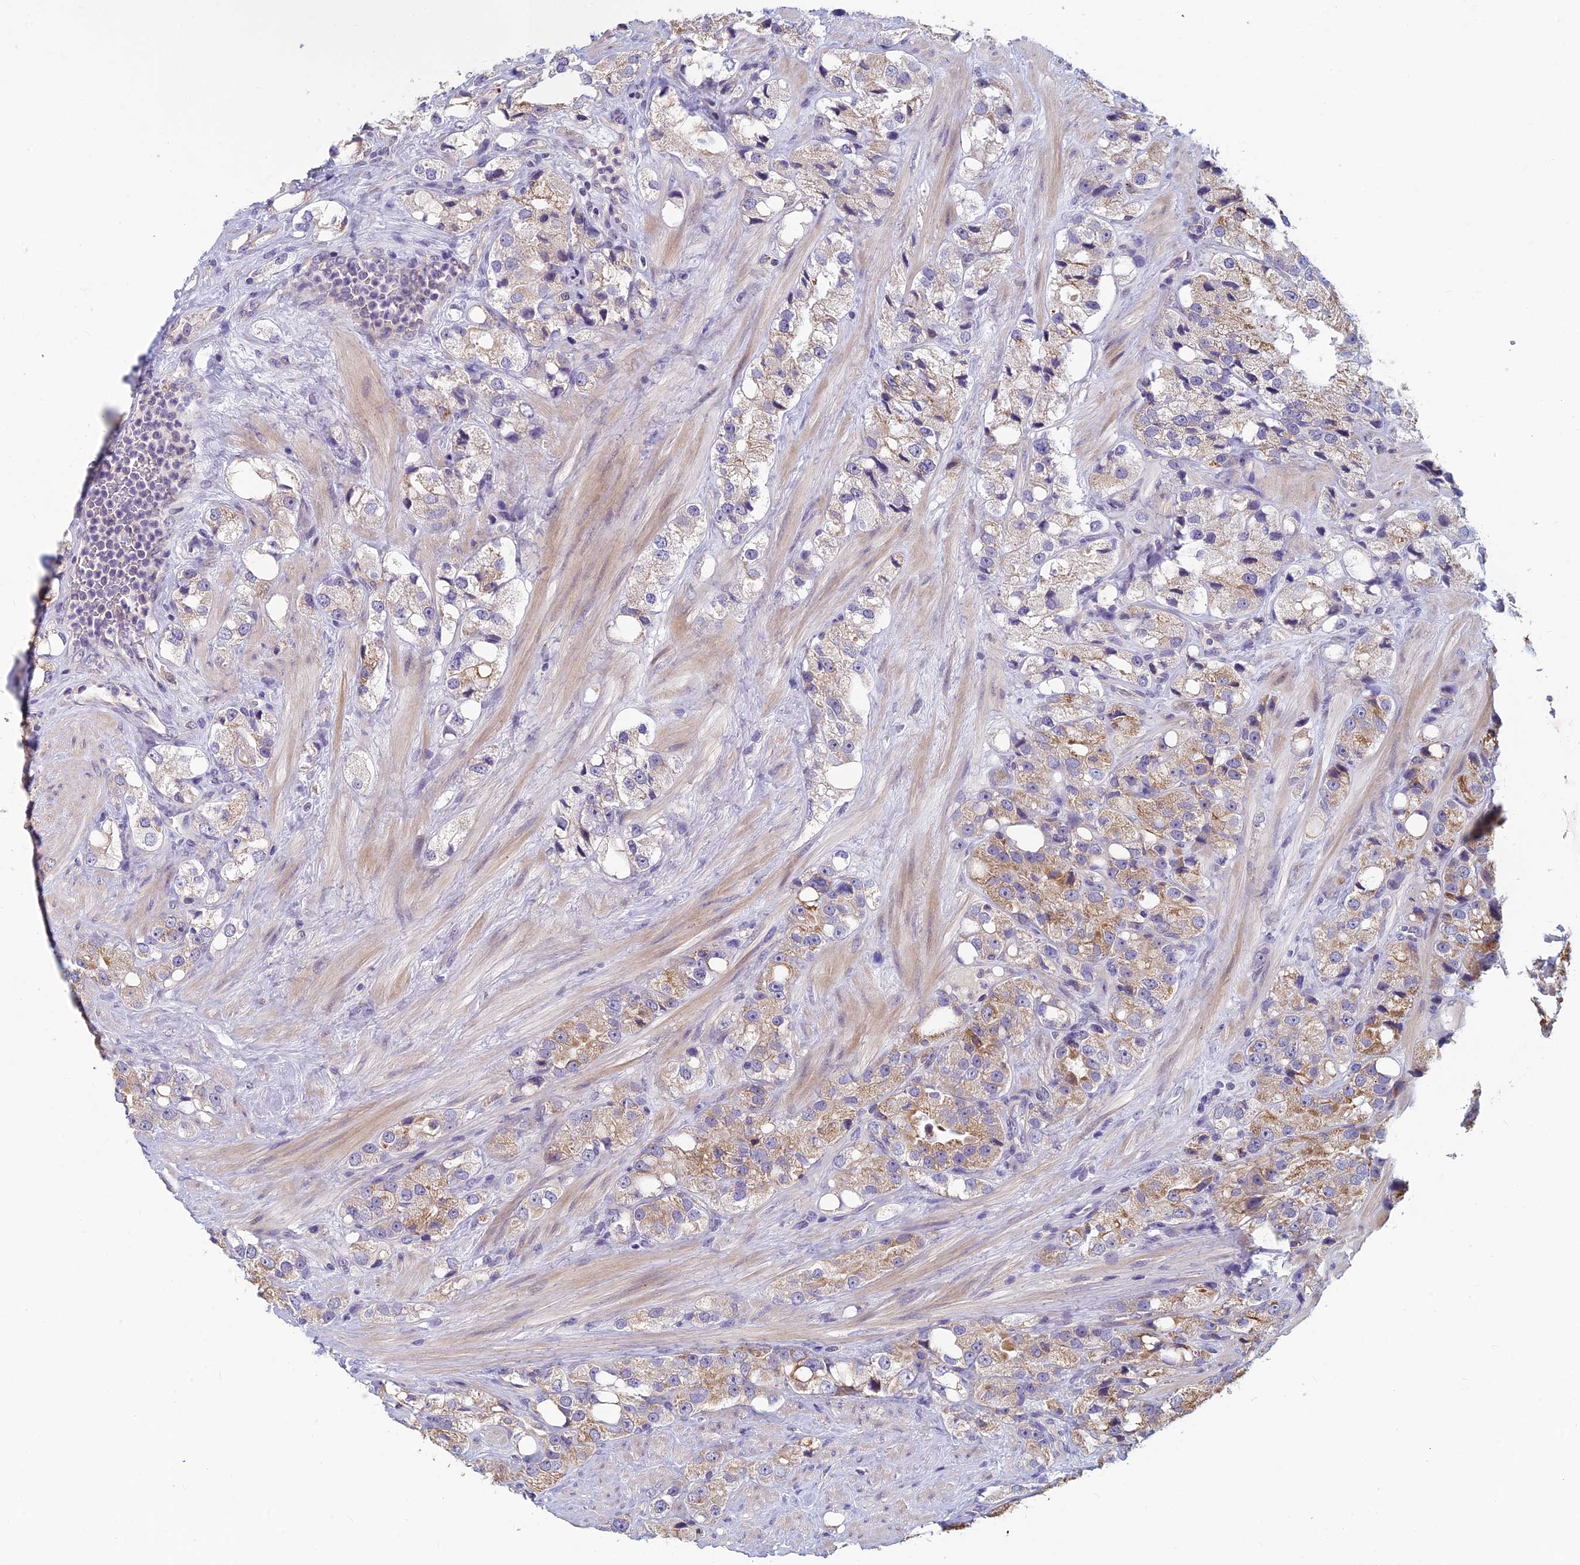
{"staining": {"intensity": "weak", "quantity": ">75%", "location": "cytoplasmic/membranous"}, "tissue": "prostate cancer", "cell_type": "Tumor cells", "image_type": "cancer", "snomed": [{"axis": "morphology", "description": "Adenocarcinoma, NOS"}, {"axis": "topography", "description": "Prostate"}], "caption": "Tumor cells show low levels of weak cytoplasmic/membranous staining in about >75% of cells in human prostate cancer (adenocarcinoma).", "gene": "HECA", "patient": {"sex": "male", "age": 79}}